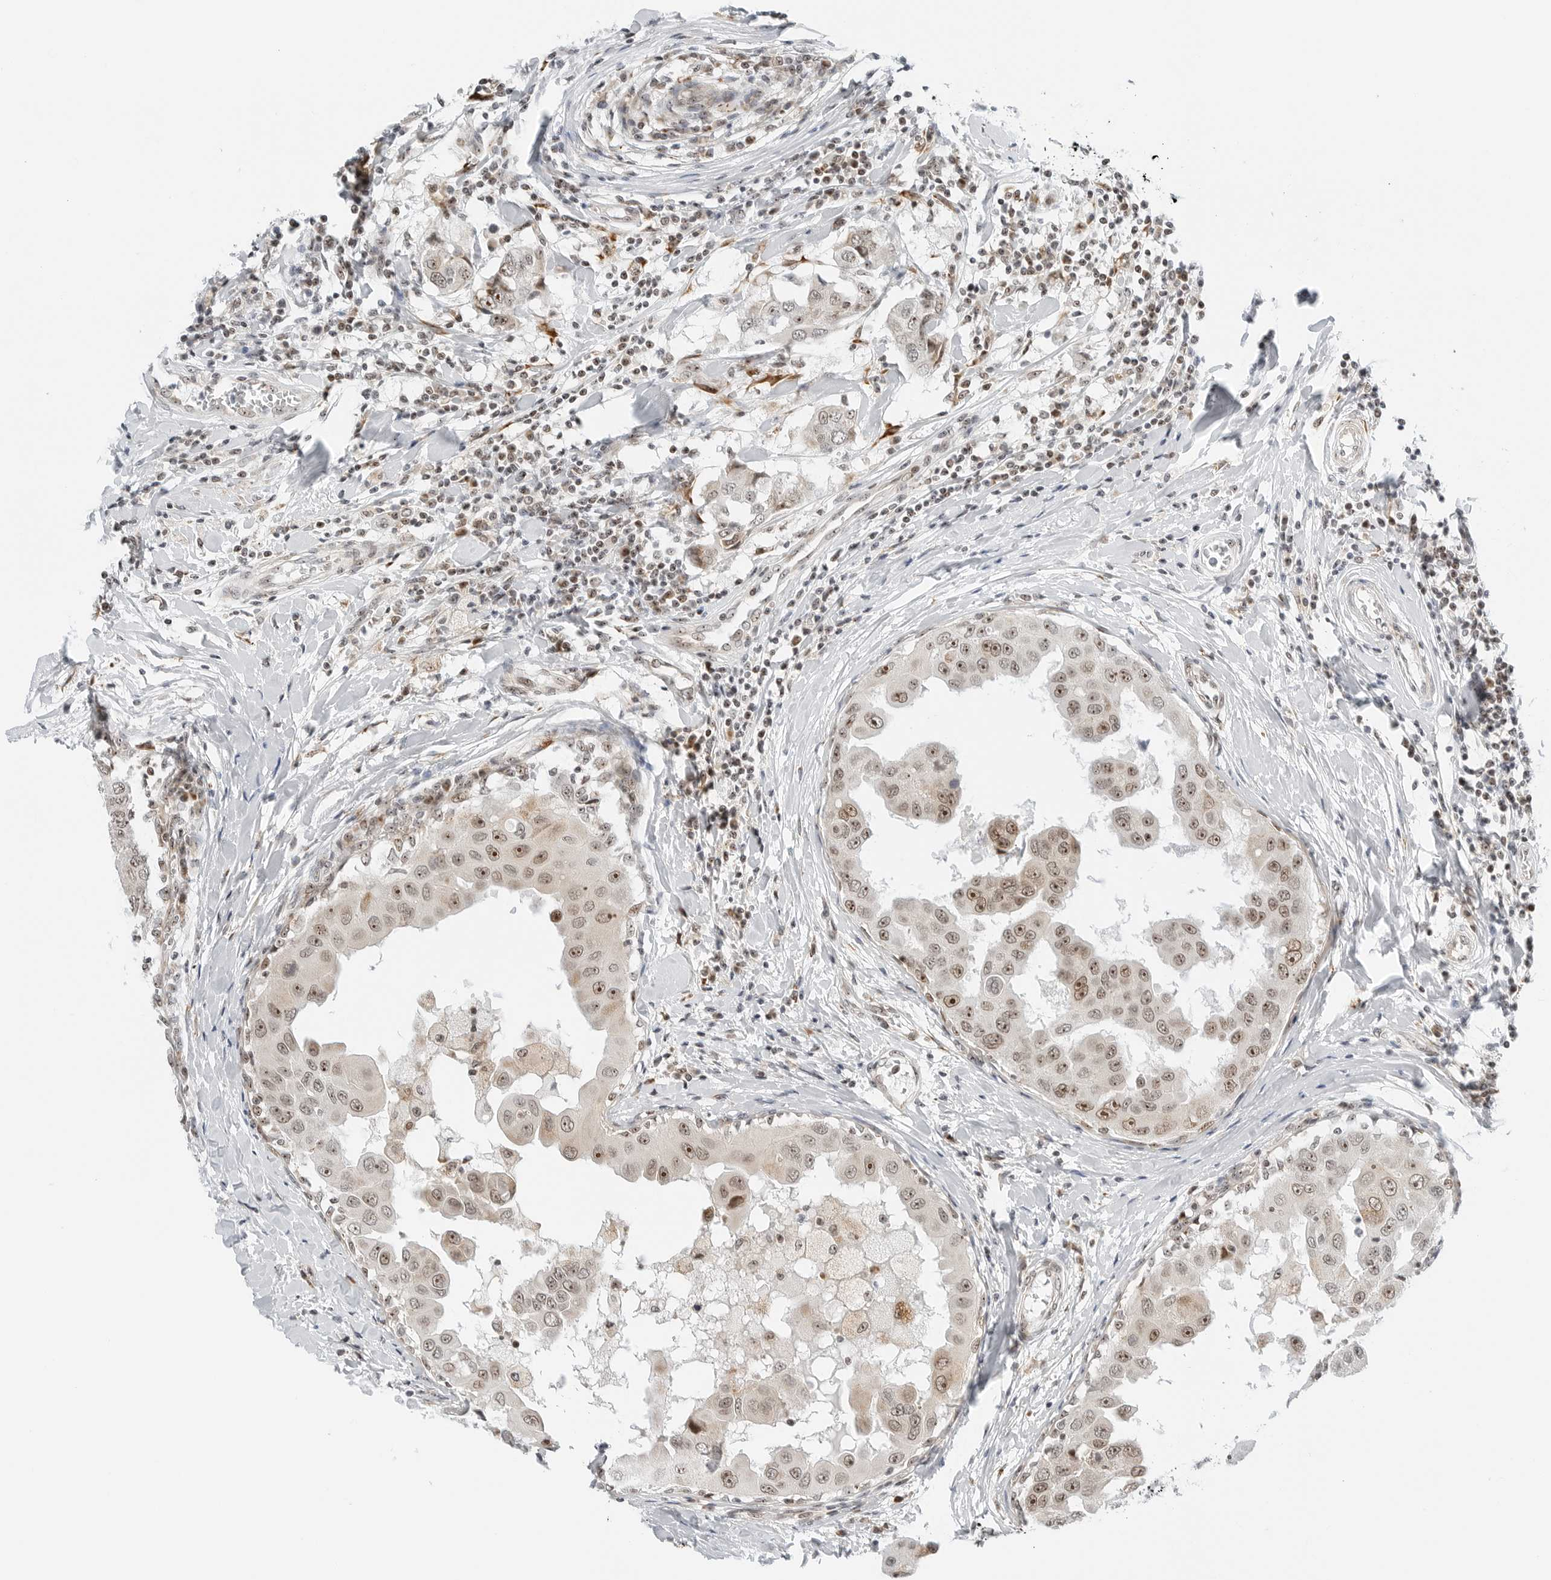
{"staining": {"intensity": "moderate", "quantity": ">75%", "location": "nuclear"}, "tissue": "breast cancer", "cell_type": "Tumor cells", "image_type": "cancer", "snomed": [{"axis": "morphology", "description": "Duct carcinoma"}, {"axis": "topography", "description": "Breast"}], "caption": "Immunohistochemical staining of intraductal carcinoma (breast) shows medium levels of moderate nuclear positivity in approximately >75% of tumor cells.", "gene": "RIMKLA", "patient": {"sex": "female", "age": 27}}